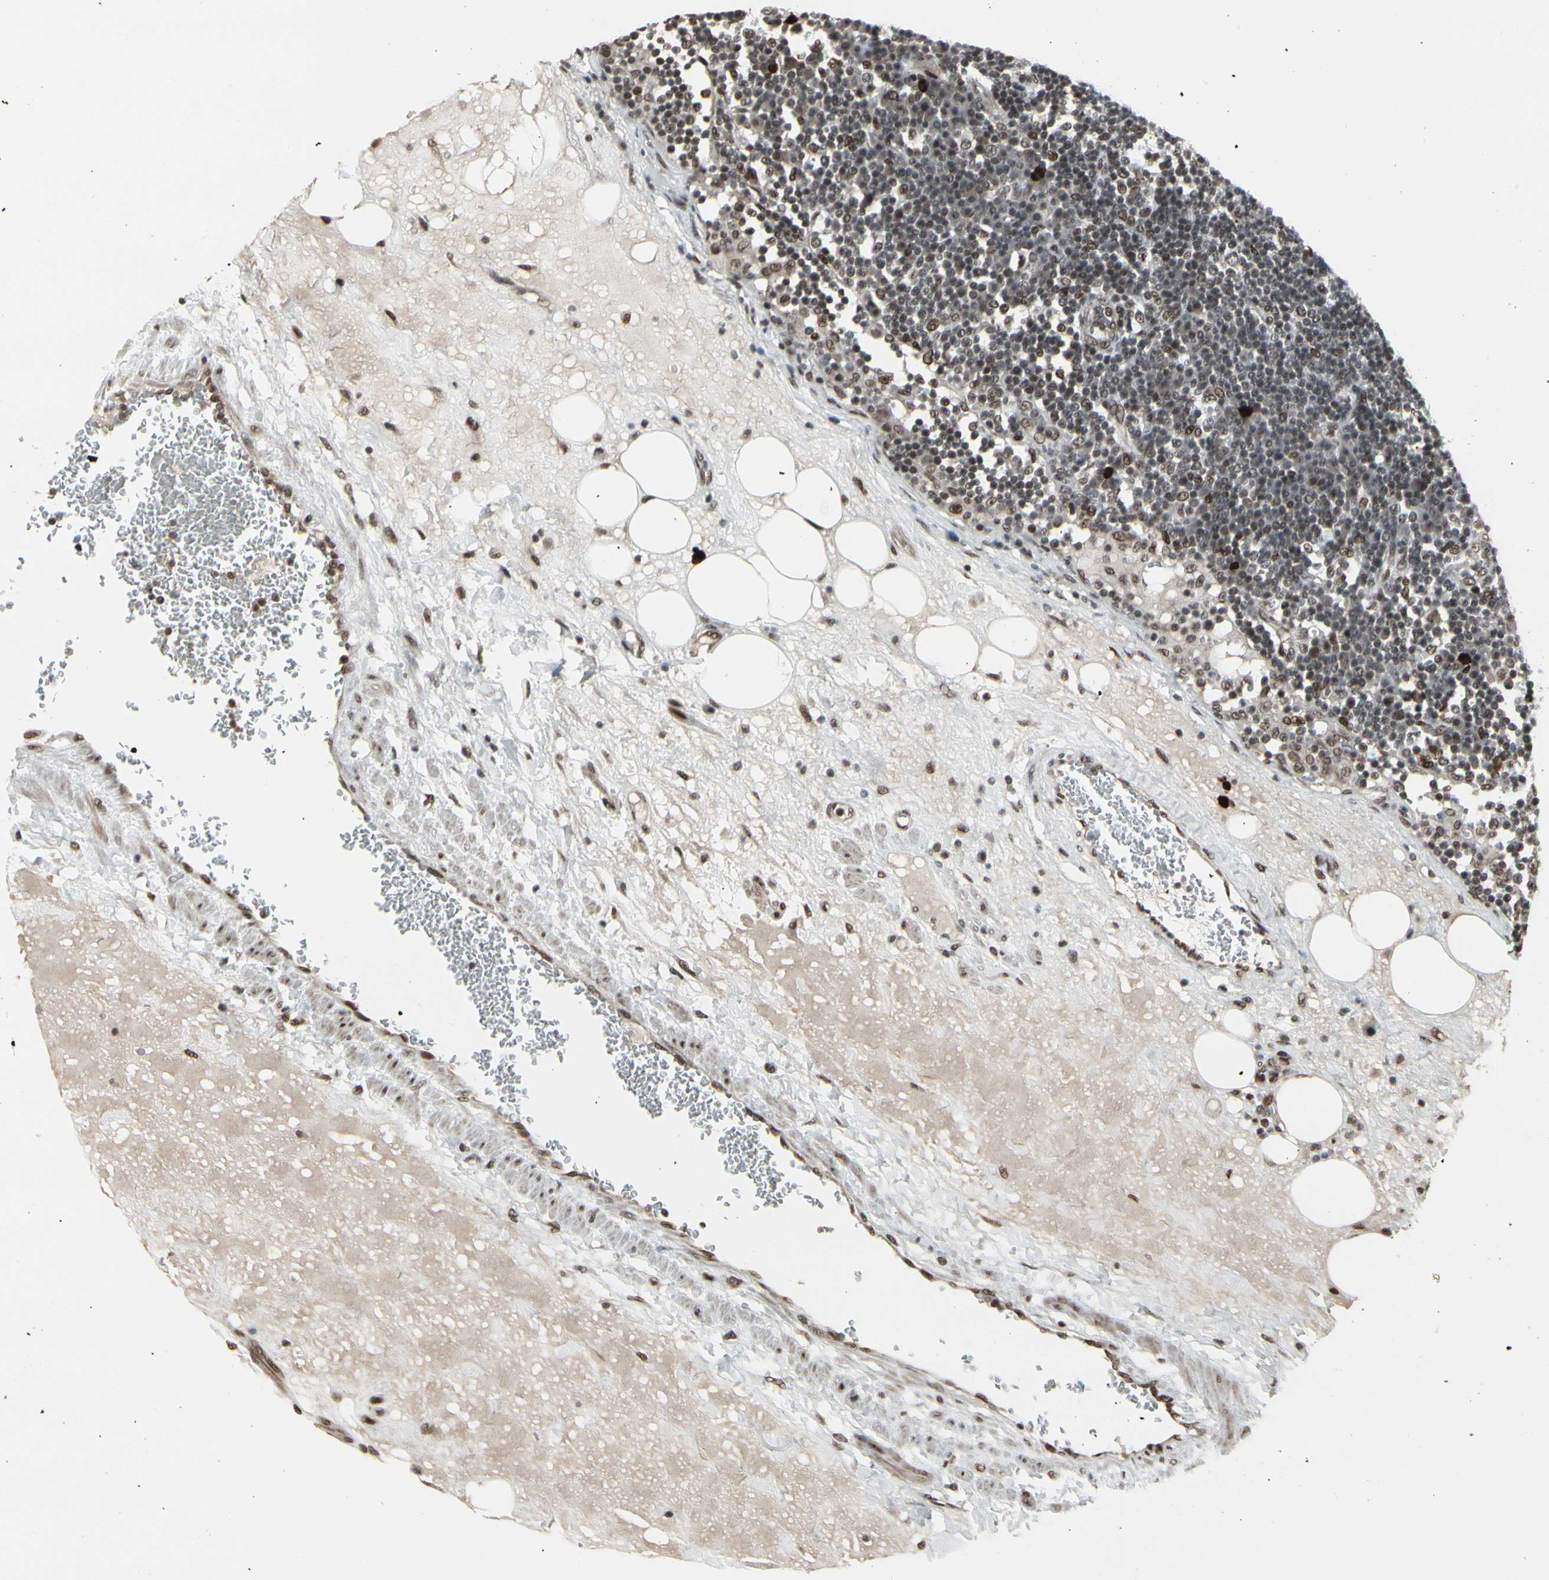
{"staining": {"intensity": "strong", "quantity": ">75%", "location": "nuclear"}, "tissue": "lymph node", "cell_type": "Germinal center cells", "image_type": "normal", "snomed": [{"axis": "morphology", "description": "Normal tissue, NOS"}, {"axis": "morphology", "description": "Squamous cell carcinoma, metastatic, NOS"}, {"axis": "topography", "description": "Lymph node"}], "caption": "High-magnification brightfield microscopy of unremarkable lymph node stained with DAB (3,3'-diaminobenzidine) (brown) and counterstained with hematoxylin (blue). germinal center cells exhibit strong nuclear staining is present in approximately>75% of cells. (DAB (3,3'-diaminobenzidine) = brown stain, brightfield microscopy at high magnification).", "gene": "HMG20A", "patient": {"sex": "female", "age": 53}}